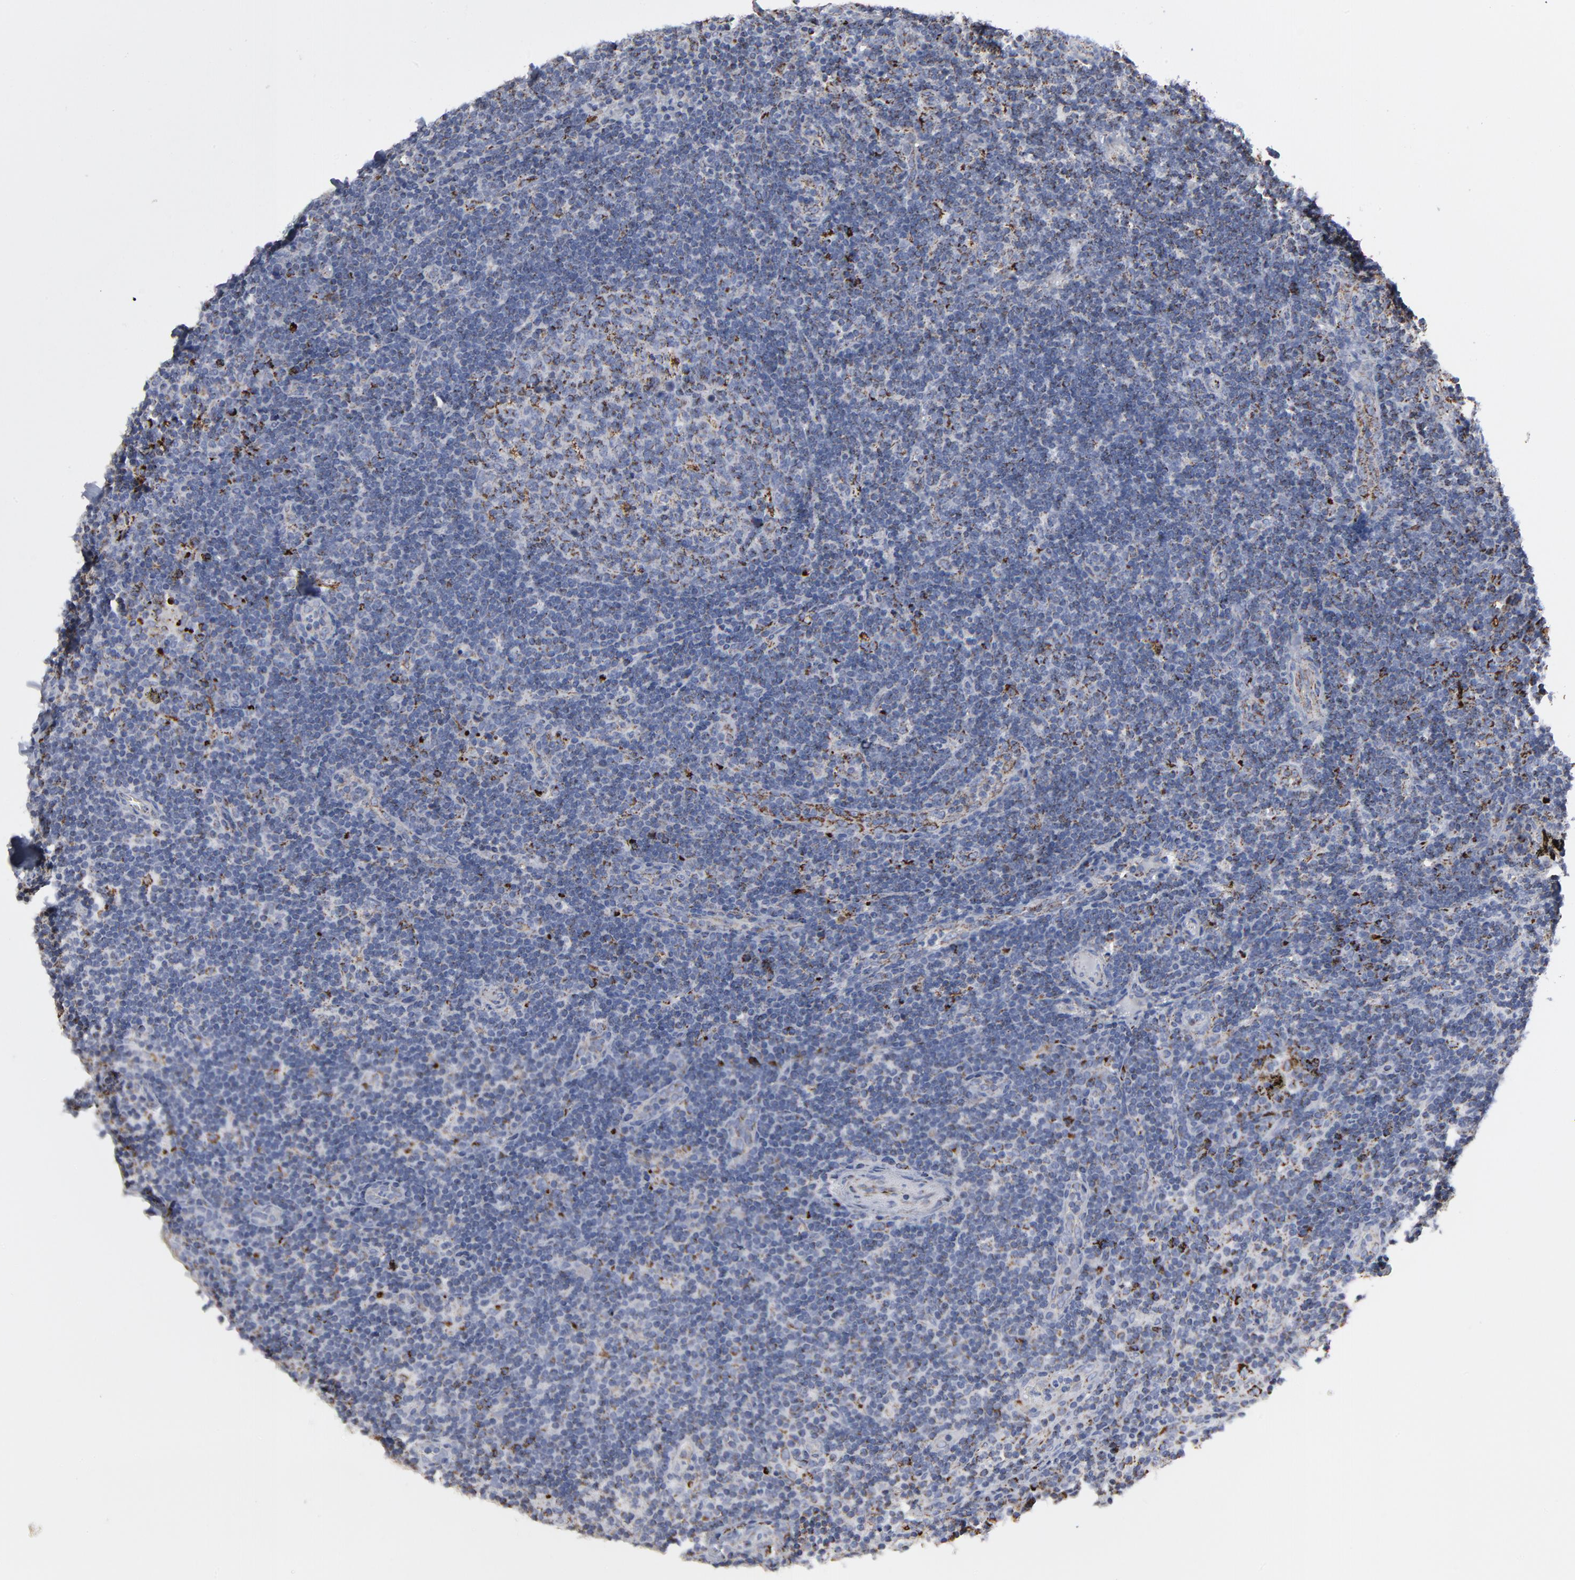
{"staining": {"intensity": "moderate", "quantity": "25%-75%", "location": "cytoplasmic/membranous"}, "tissue": "lymph node", "cell_type": "Germinal center cells", "image_type": "normal", "snomed": [{"axis": "morphology", "description": "Normal tissue, NOS"}, {"axis": "morphology", "description": "Uncertain malignant potential"}, {"axis": "topography", "description": "Lymph node"}, {"axis": "topography", "description": "Salivary gland, NOS"}], "caption": "Germinal center cells exhibit moderate cytoplasmic/membranous positivity in approximately 25%-75% of cells in normal lymph node.", "gene": "TXNRD2", "patient": {"sex": "female", "age": 51}}